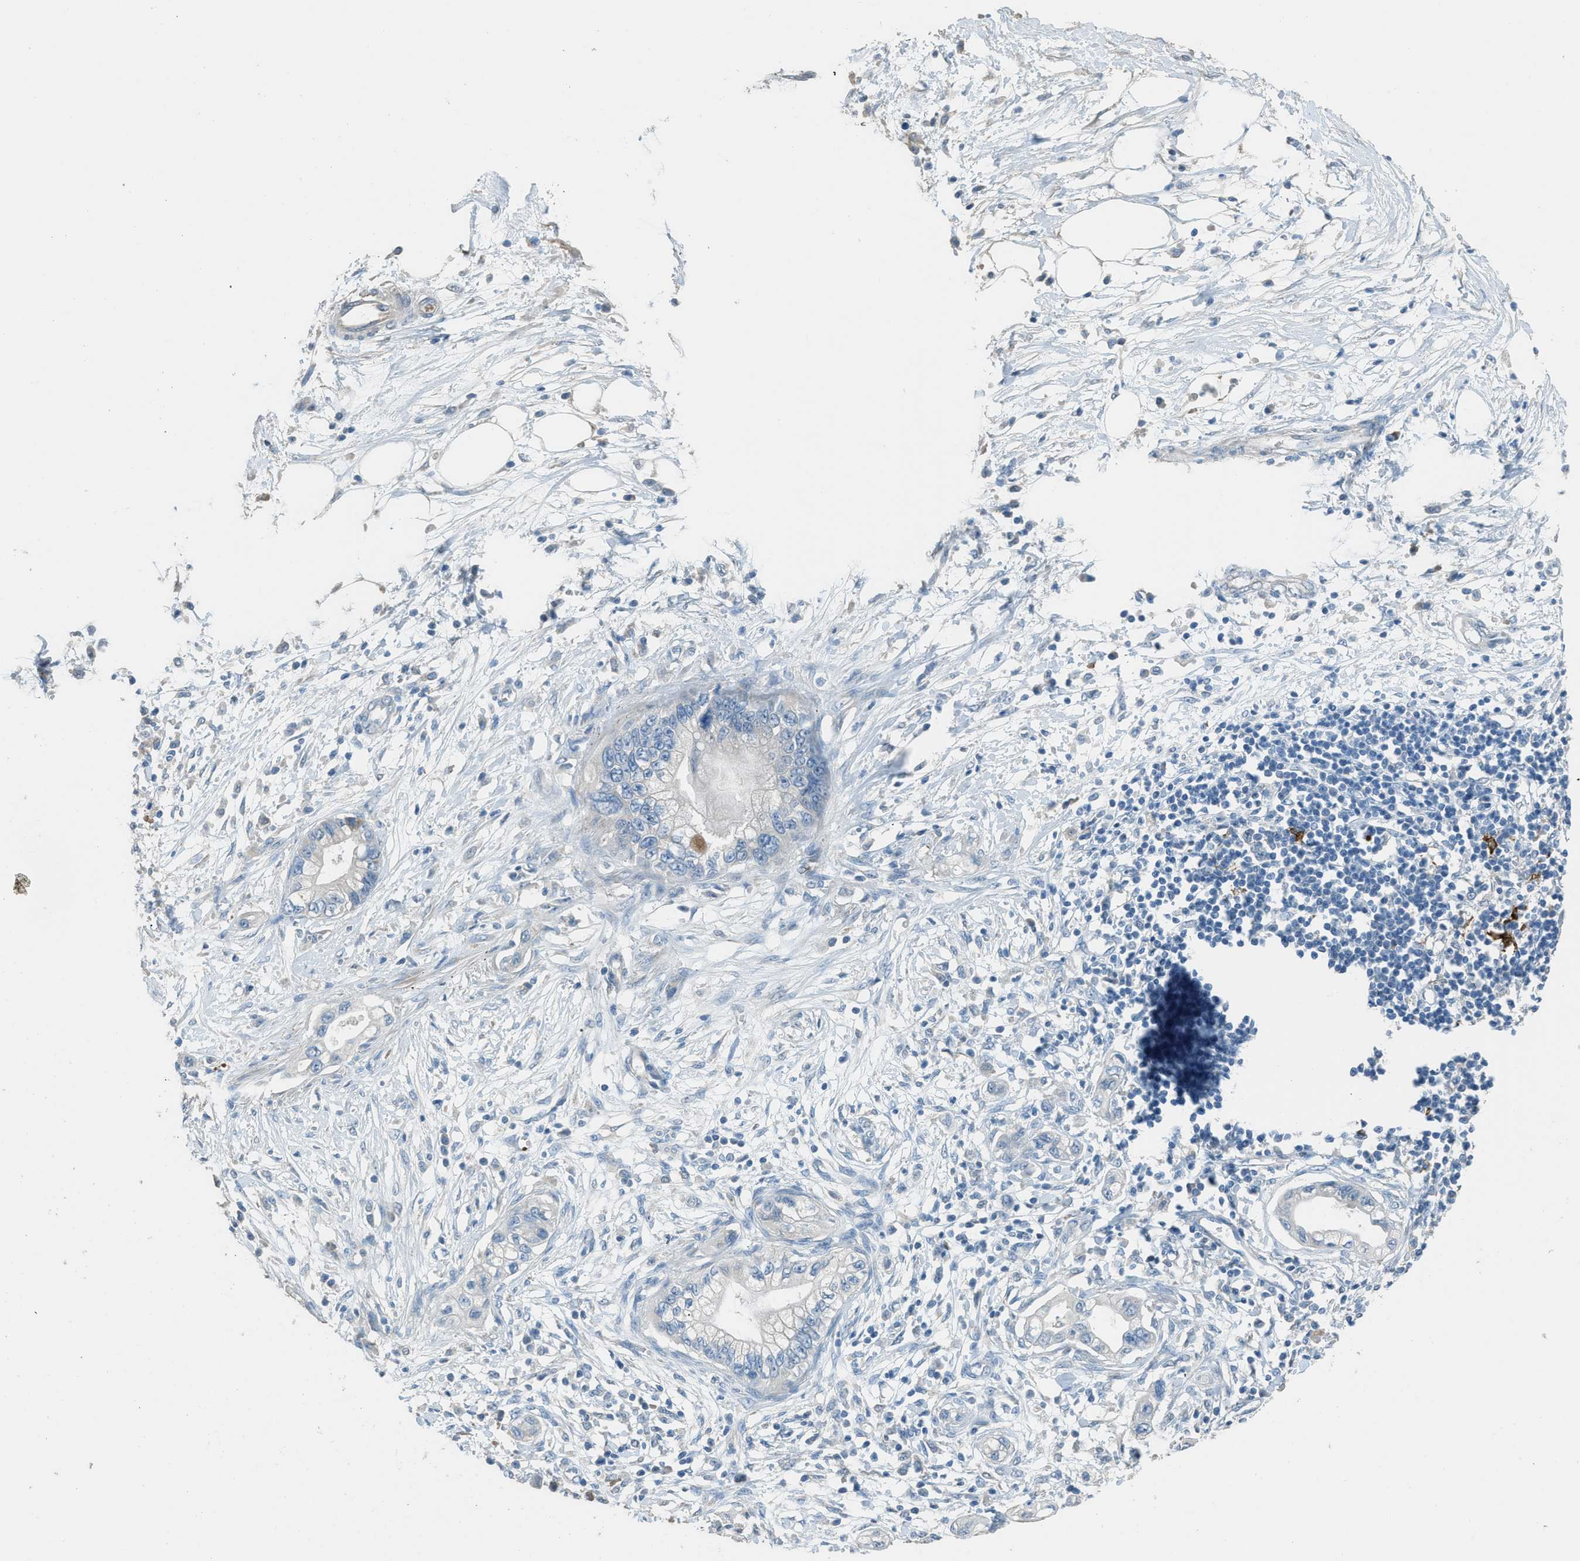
{"staining": {"intensity": "negative", "quantity": "none", "location": "none"}, "tissue": "pancreatic cancer", "cell_type": "Tumor cells", "image_type": "cancer", "snomed": [{"axis": "morphology", "description": "Adenocarcinoma, NOS"}, {"axis": "topography", "description": "Pancreas"}], "caption": "DAB immunohistochemical staining of human pancreatic cancer (adenocarcinoma) exhibits no significant expression in tumor cells. The staining was performed using DAB (3,3'-diaminobenzidine) to visualize the protein expression in brown, while the nuclei were stained in blue with hematoxylin (Magnification: 20x).", "gene": "TIMD4", "patient": {"sex": "male", "age": 56}}